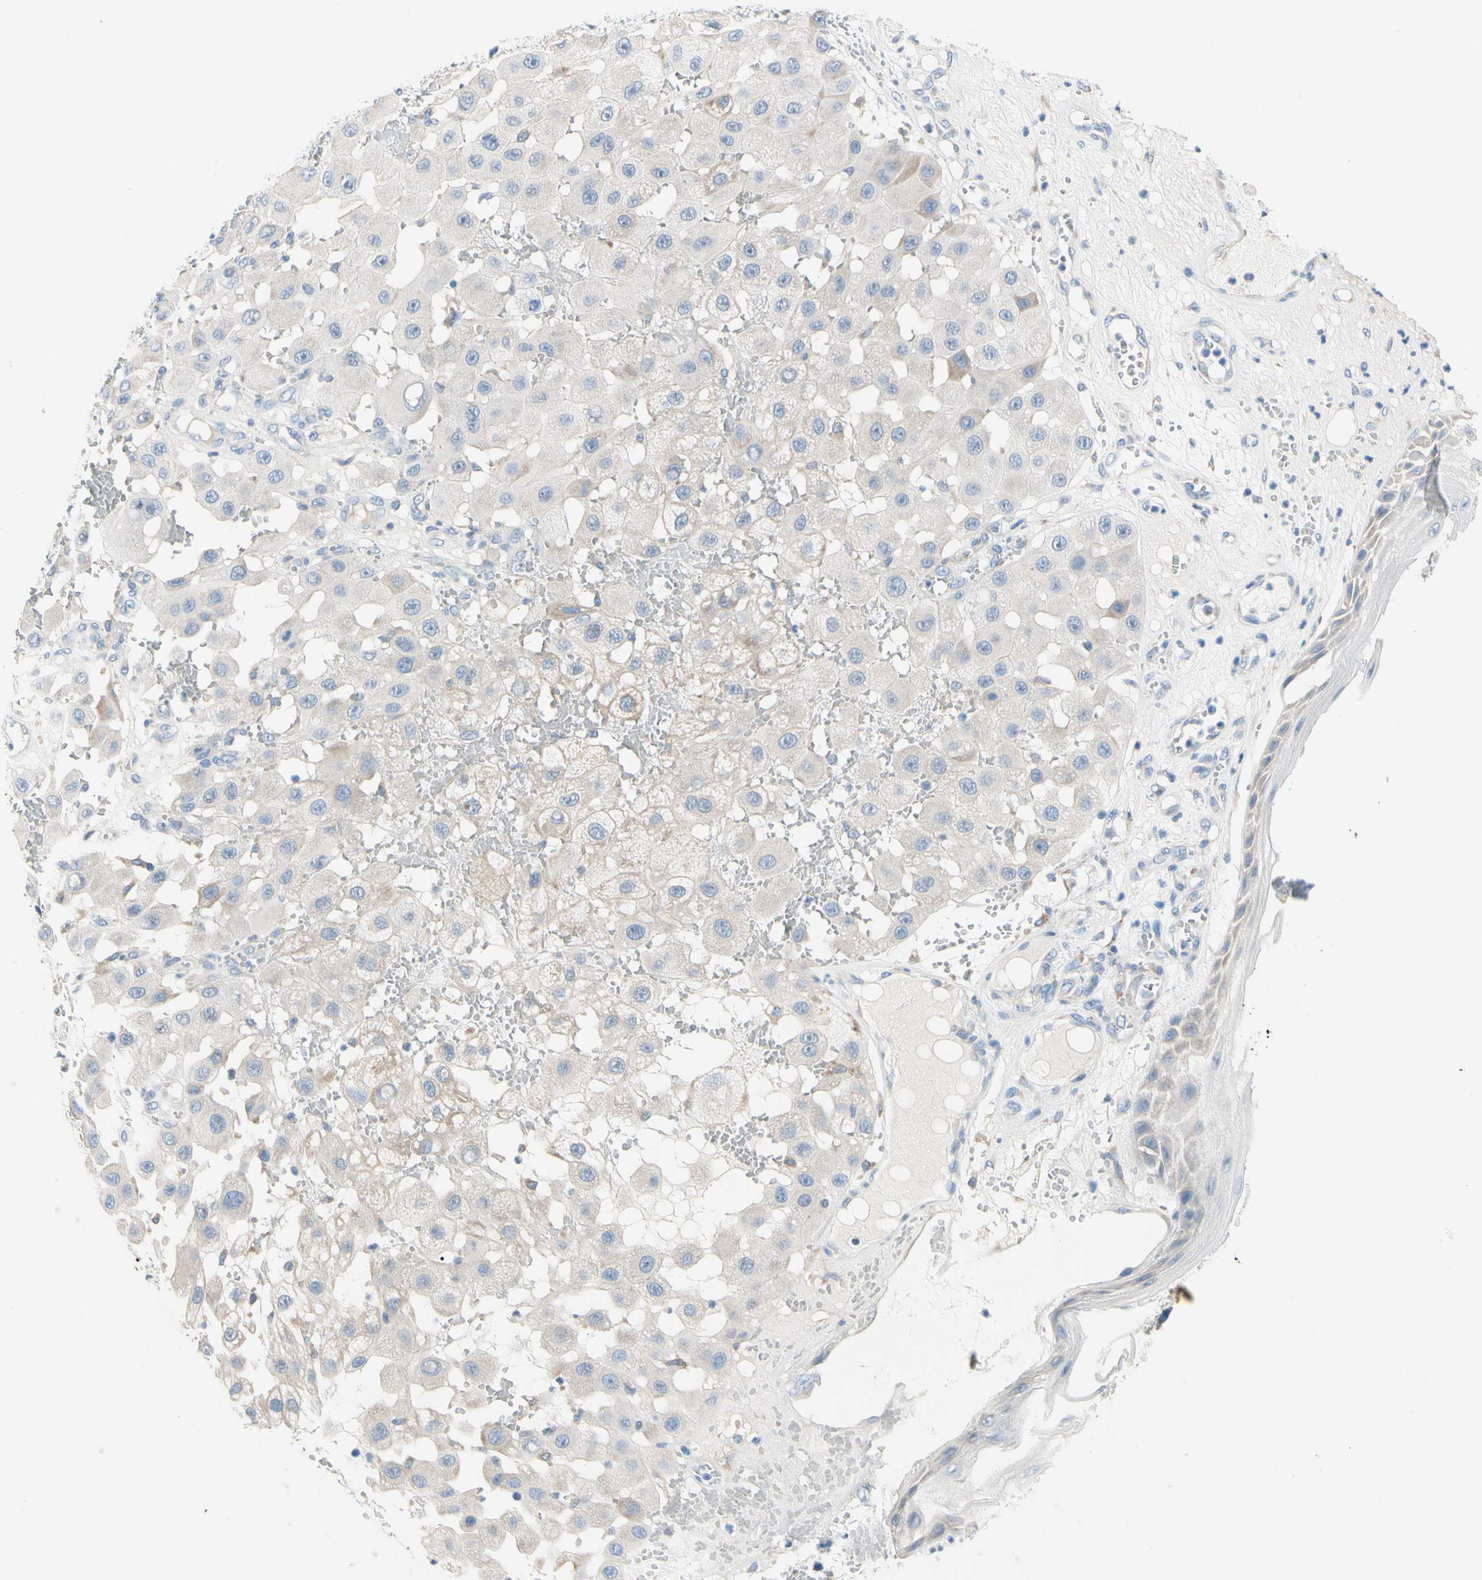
{"staining": {"intensity": "weak", "quantity": "<25%", "location": "cytoplasmic/membranous"}, "tissue": "melanoma", "cell_type": "Tumor cells", "image_type": "cancer", "snomed": [{"axis": "morphology", "description": "Malignant melanoma, NOS"}, {"axis": "topography", "description": "Skin"}], "caption": "Immunohistochemical staining of melanoma displays no significant positivity in tumor cells.", "gene": "STXBP1", "patient": {"sex": "female", "age": 81}}